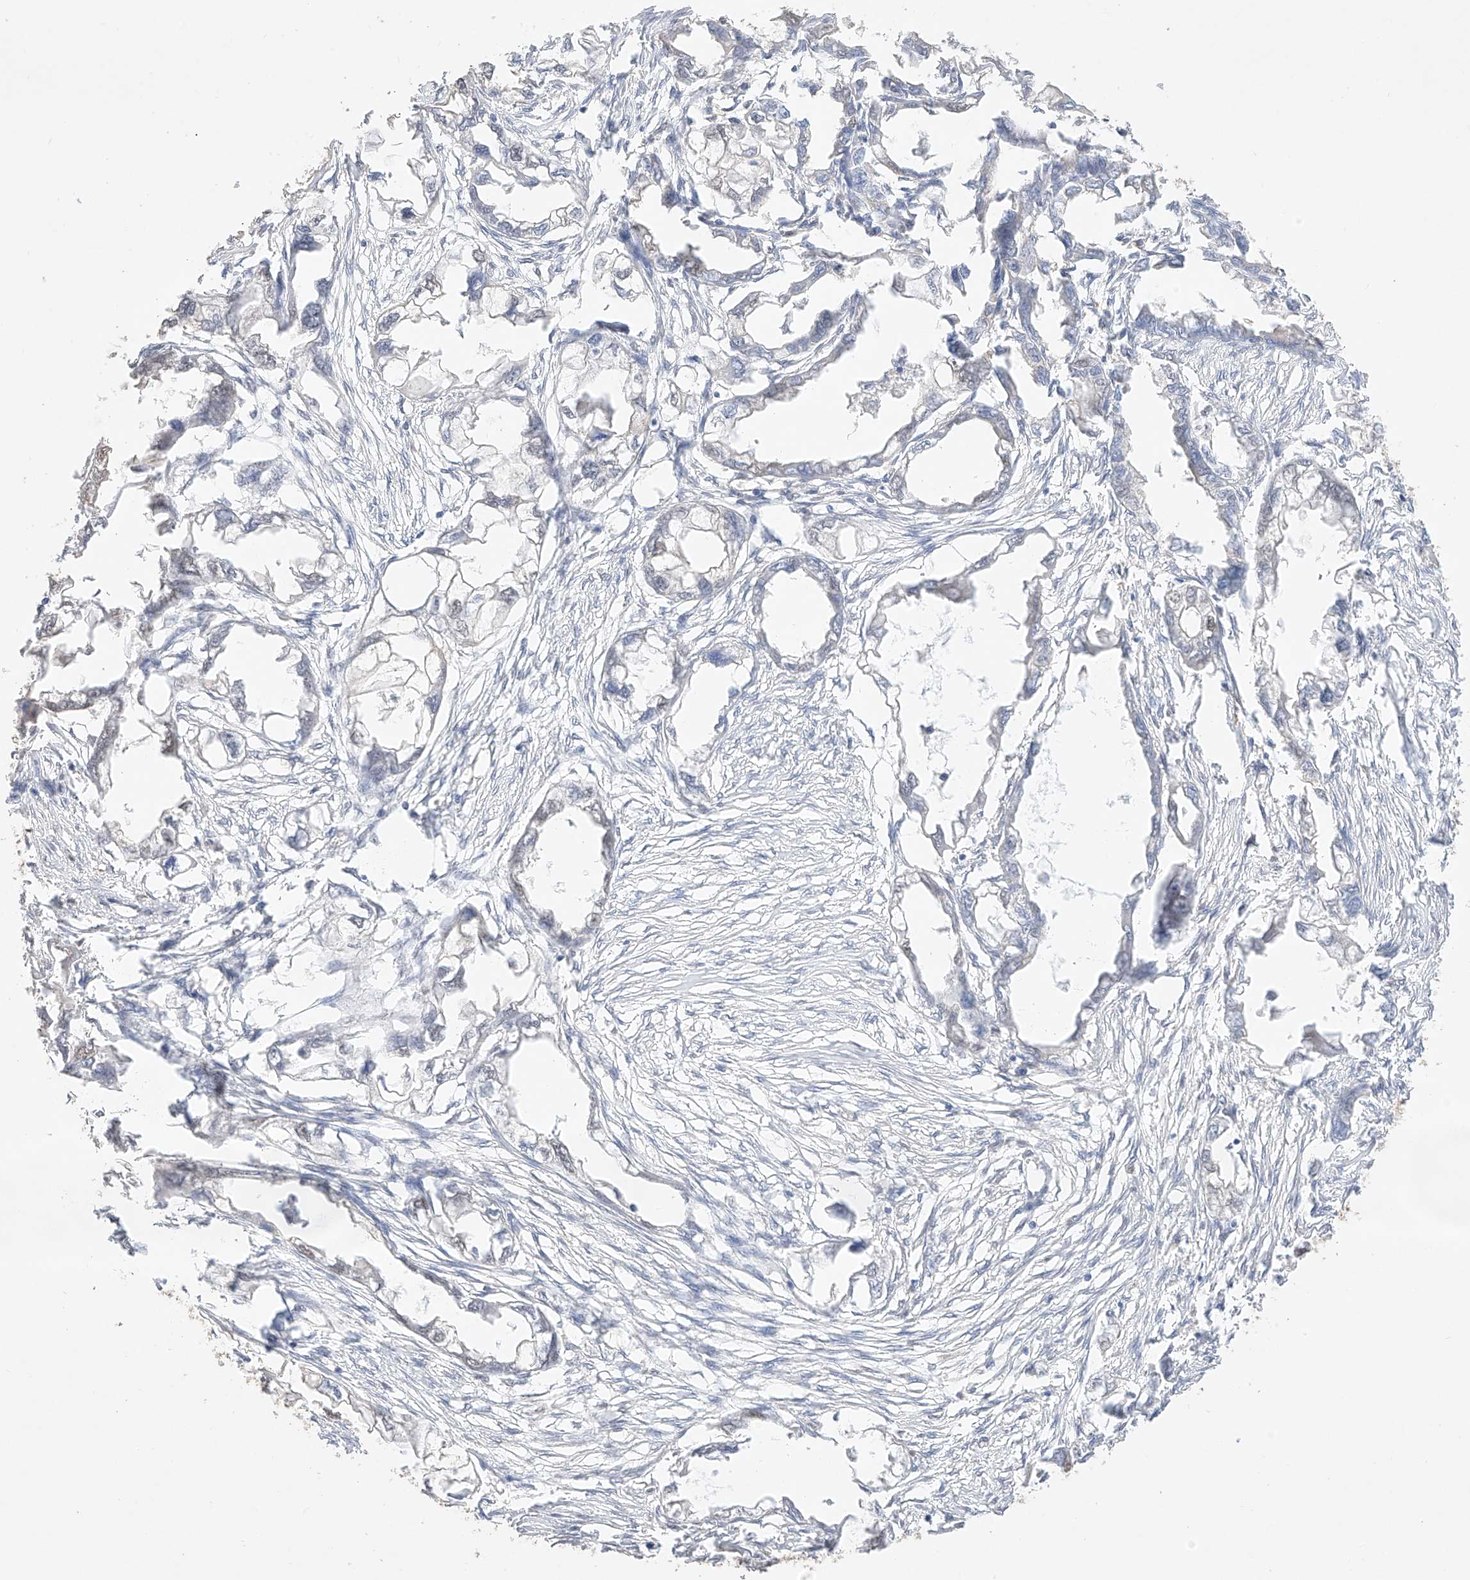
{"staining": {"intensity": "negative", "quantity": "none", "location": "none"}, "tissue": "endometrial cancer", "cell_type": "Tumor cells", "image_type": "cancer", "snomed": [{"axis": "morphology", "description": "Adenocarcinoma, NOS"}, {"axis": "morphology", "description": "Adenocarcinoma, metastatic, NOS"}, {"axis": "topography", "description": "Adipose tissue"}, {"axis": "topography", "description": "Endometrium"}], "caption": "This is an immunohistochemistry image of endometrial adenocarcinoma. There is no positivity in tumor cells.", "gene": "APIP", "patient": {"sex": "female", "age": 67}}